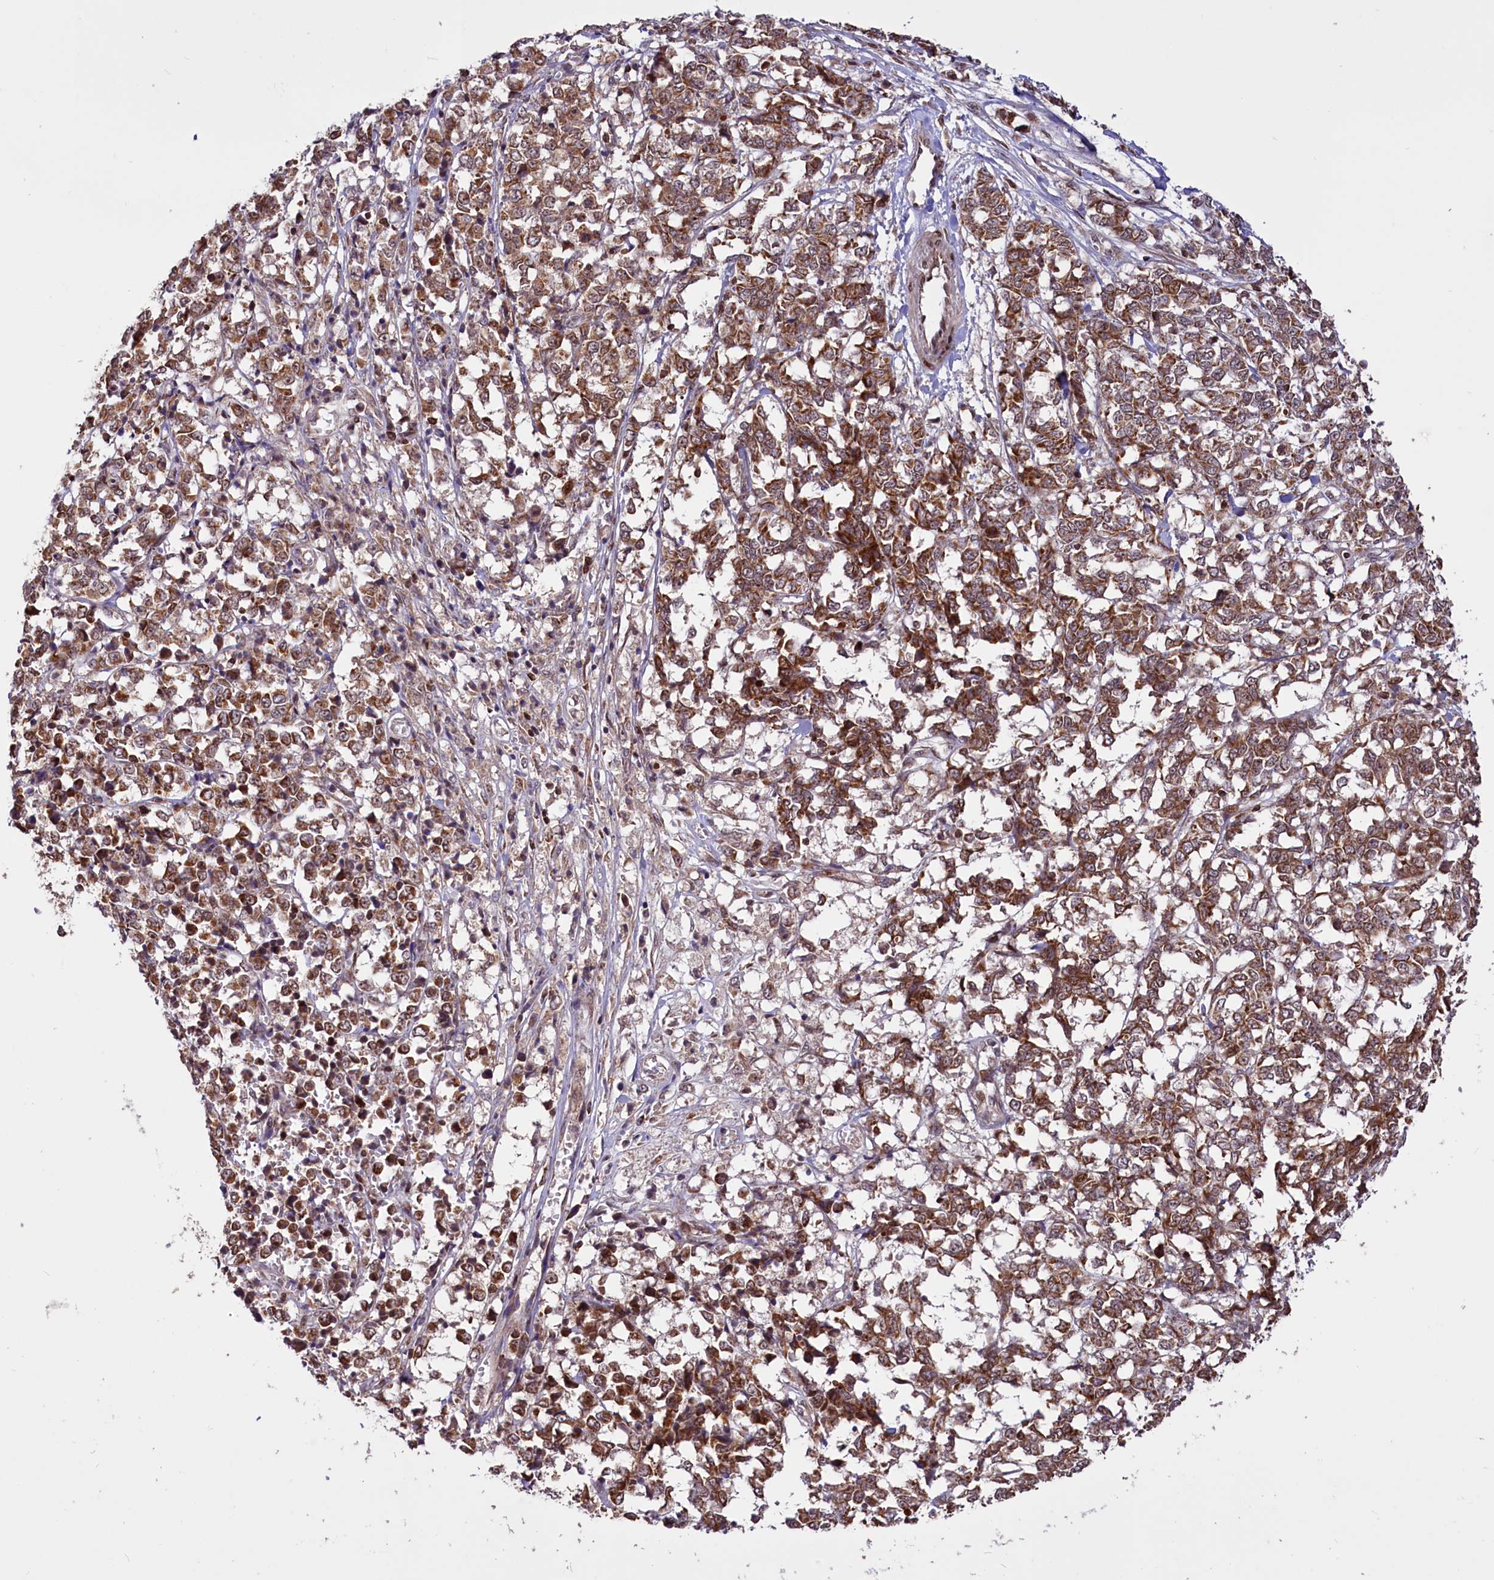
{"staining": {"intensity": "moderate", "quantity": ">75%", "location": "cytoplasmic/membranous"}, "tissue": "melanoma", "cell_type": "Tumor cells", "image_type": "cancer", "snomed": [{"axis": "morphology", "description": "Malignant melanoma, NOS"}, {"axis": "topography", "description": "Skin"}], "caption": "About >75% of tumor cells in melanoma display moderate cytoplasmic/membranous protein staining as visualized by brown immunohistochemical staining.", "gene": "PHC3", "patient": {"sex": "female", "age": 72}}